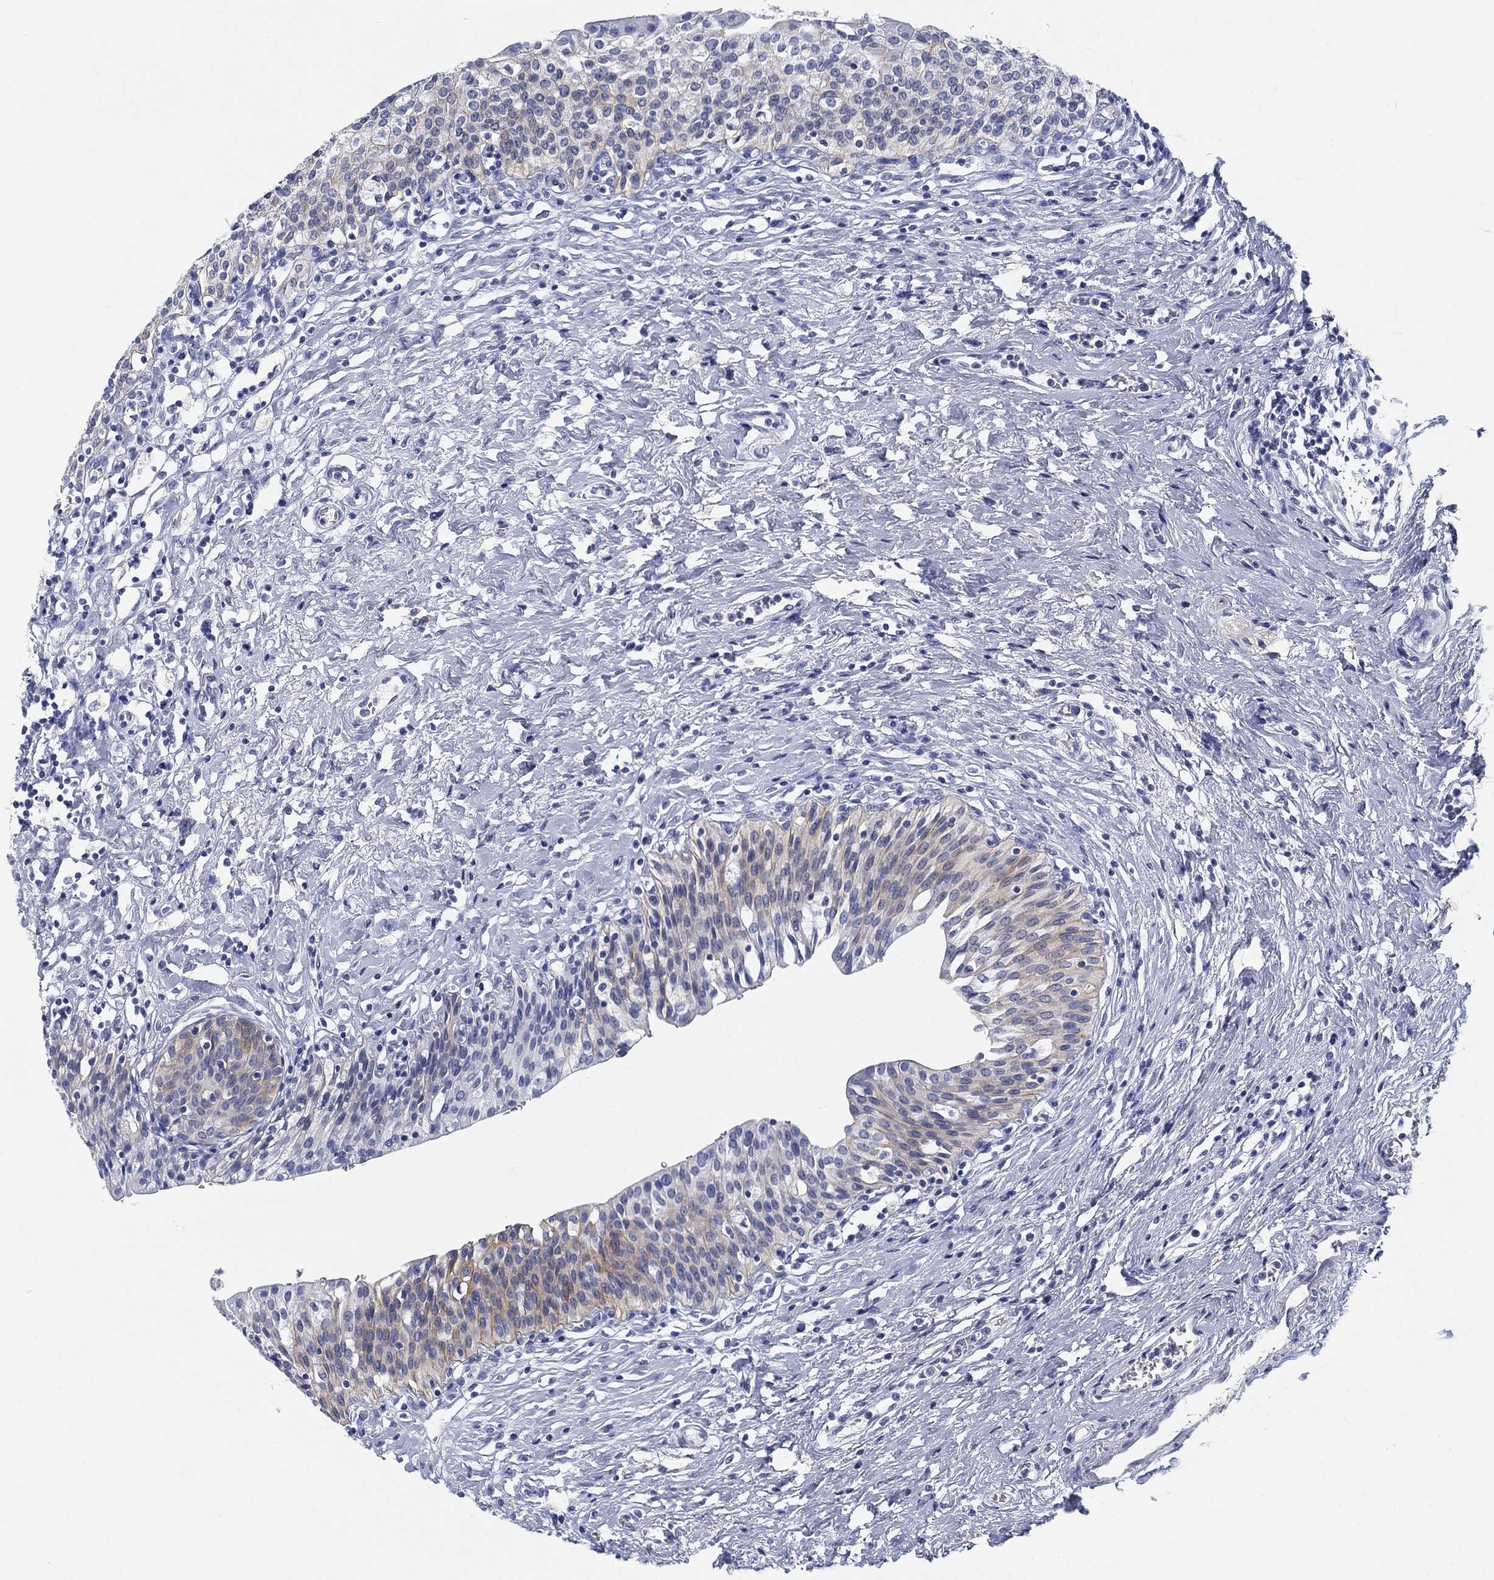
{"staining": {"intensity": "moderate", "quantity": "<25%", "location": "cytoplasmic/membranous"}, "tissue": "urinary bladder", "cell_type": "Urothelial cells", "image_type": "normal", "snomed": [{"axis": "morphology", "description": "Normal tissue, NOS"}, {"axis": "topography", "description": "Urinary bladder"}], "caption": "This histopathology image displays immunohistochemistry (IHC) staining of benign urinary bladder, with low moderate cytoplasmic/membranous staining in approximately <25% of urothelial cells.", "gene": "CLUL1", "patient": {"sex": "male", "age": 76}}